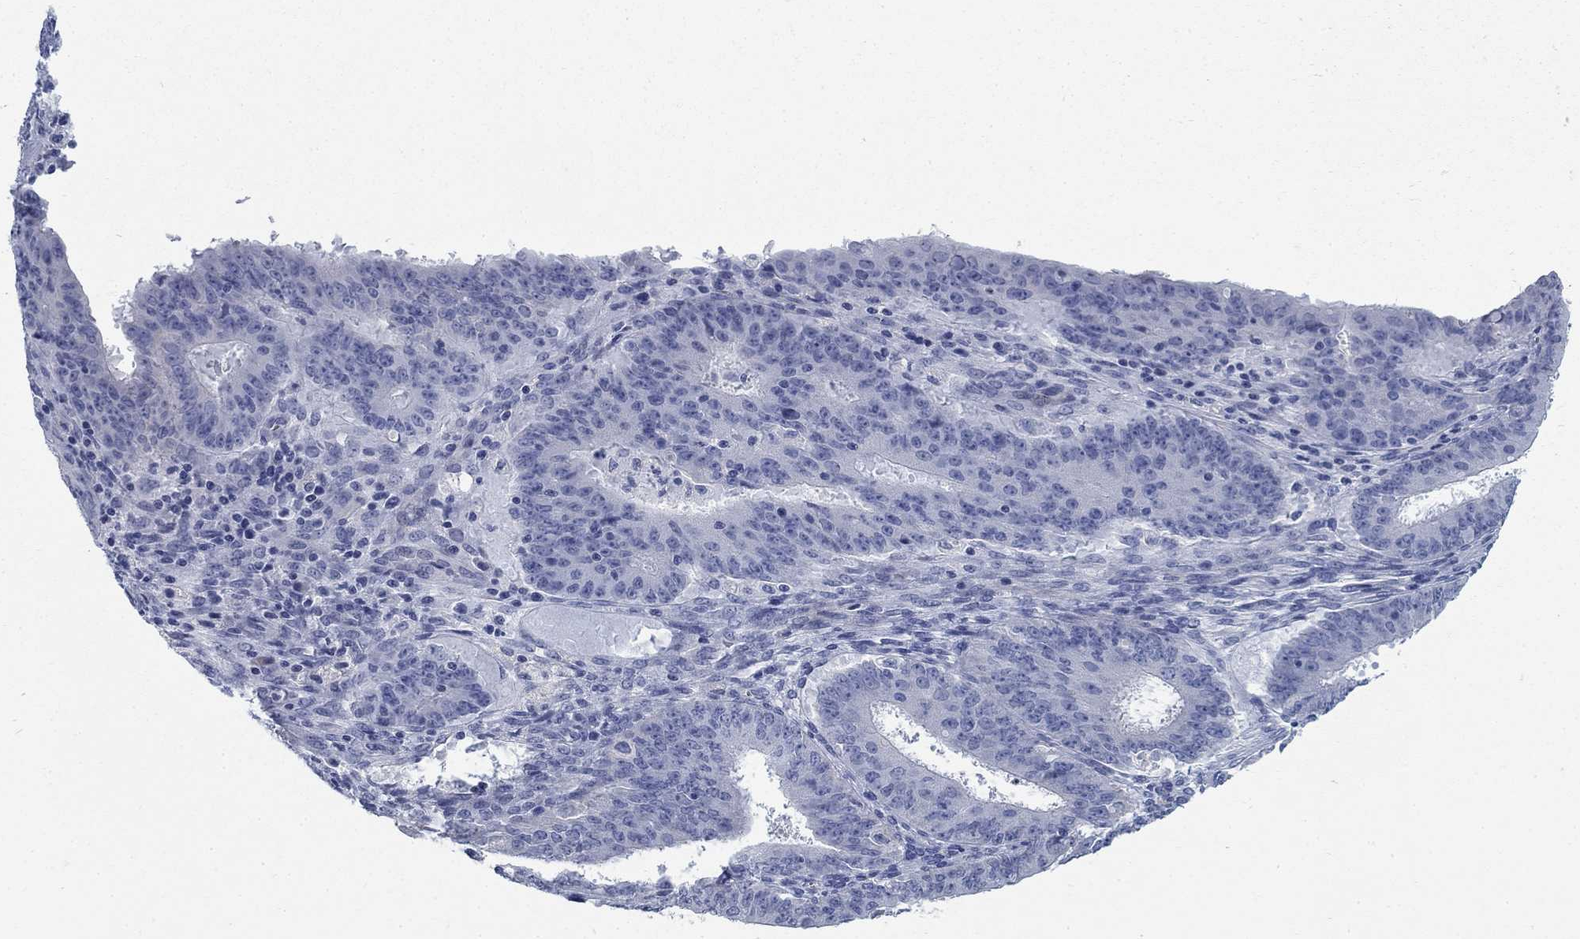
{"staining": {"intensity": "negative", "quantity": "none", "location": "none"}, "tissue": "ovarian cancer", "cell_type": "Tumor cells", "image_type": "cancer", "snomed": [{"axis": "morphology", "description": "Carcinoma, endometroid"}, {"axis": "topography", "description": "Ovary"}], "caption": "Tumor cells are negative for protein expression in human ovarian cancer (endometroid carcinoma).", "gene": "DNER", "patient": {"sex": "female", "age": 42}}